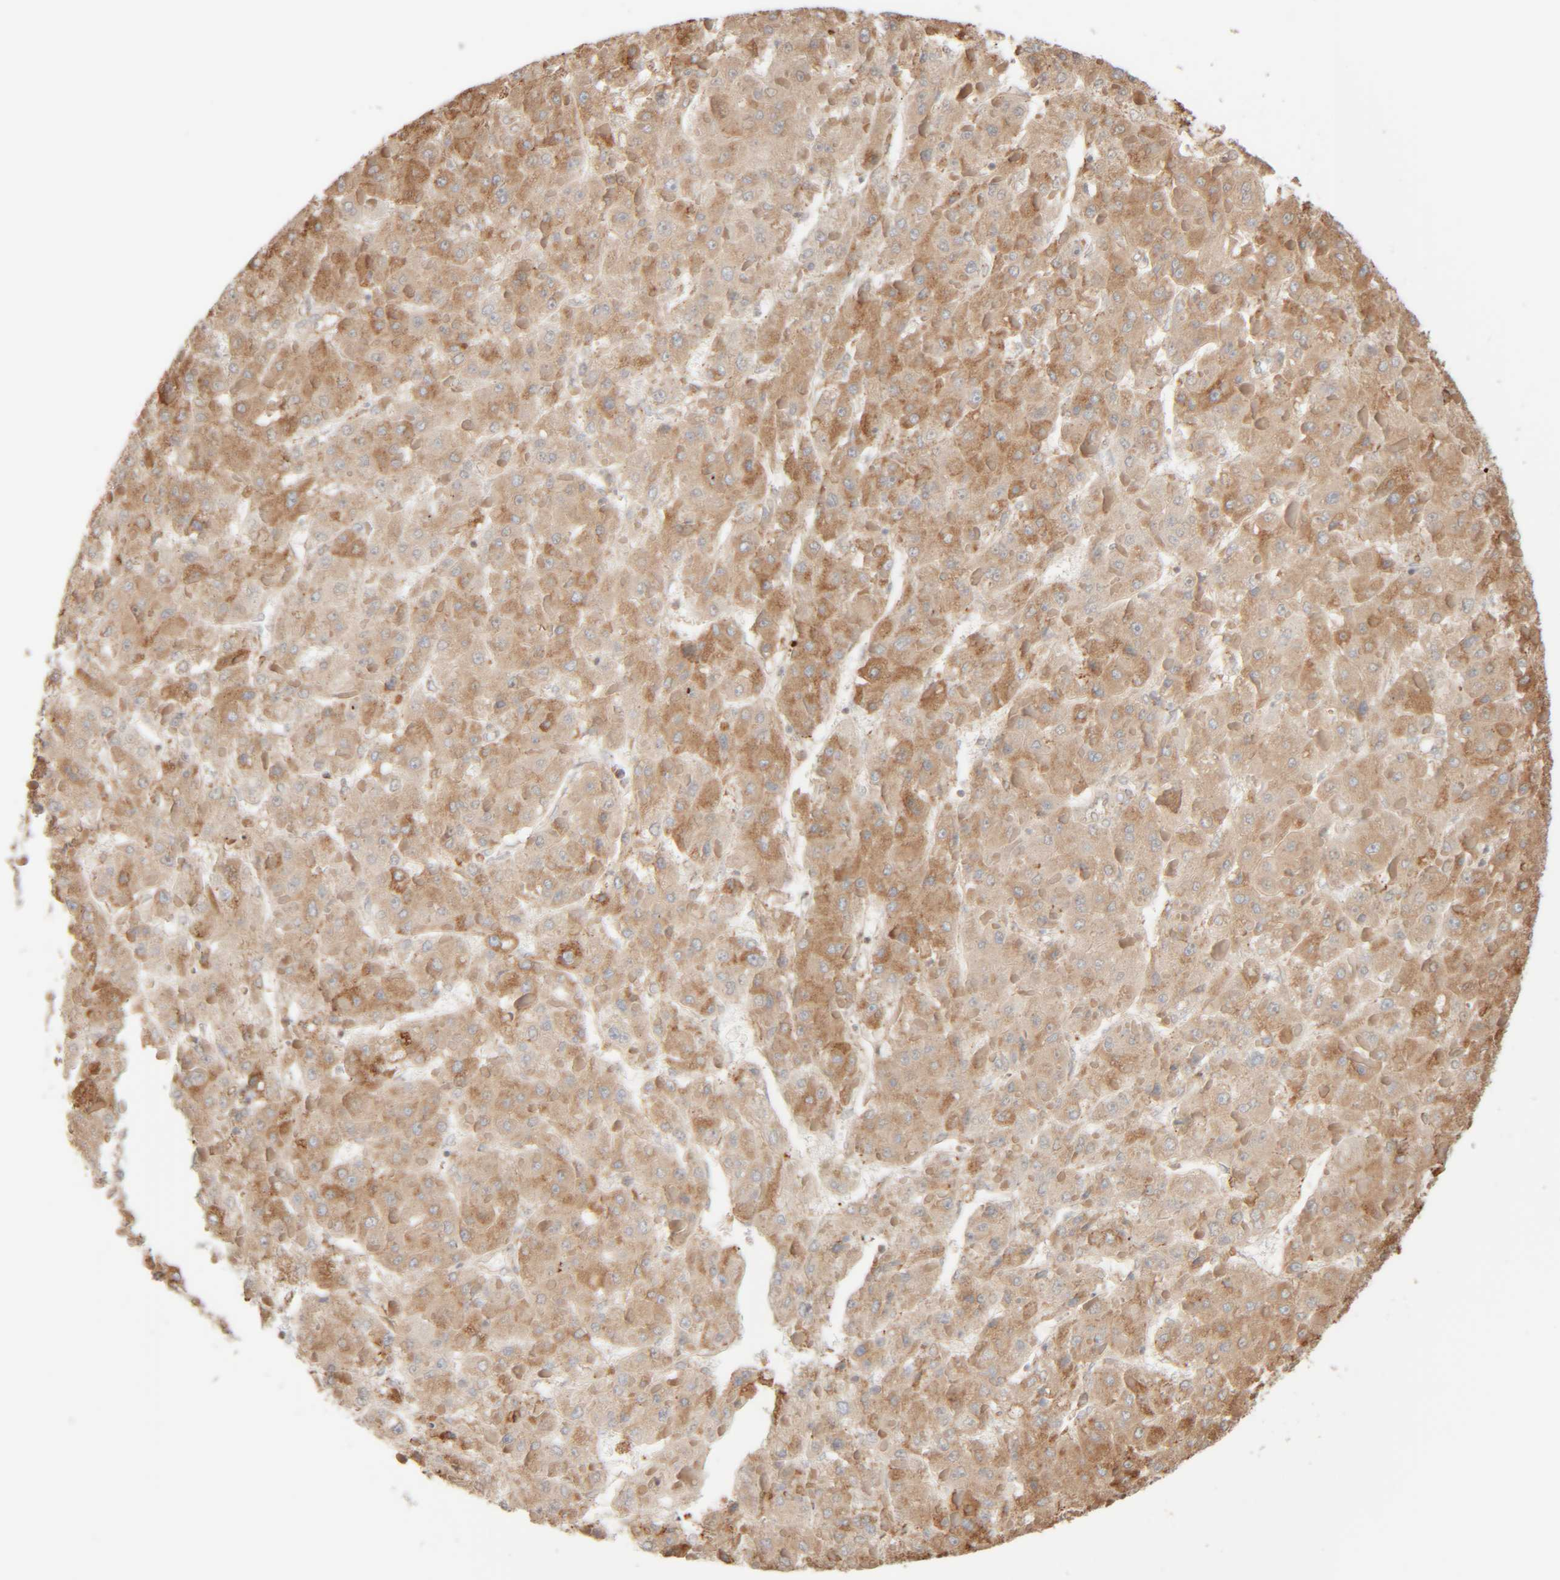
{"staining": {"intensity": "moderate", "quantity": ">75%", "location": "cytoplasmic/membranous"}, "tissue": "liver cancer", "cell_type": "Tumor cells", "image_type": "cancer", "snomed": [{"axis": "morphology", "description": "Carcinoma, Hepatocellular, NOS"}, {"axis": "topography", "description": "Liver"}], "caption": "This micrograph exhibits liver cancer stained with immunohistochemistry to label a protein in brown. The cytoplasmic/membranous of tumor cells show moderate positivity for the protein. Nuclei are counter-stained blue.", "gene": "INTS1", "patient": {"sex": "female", "age": 73}}